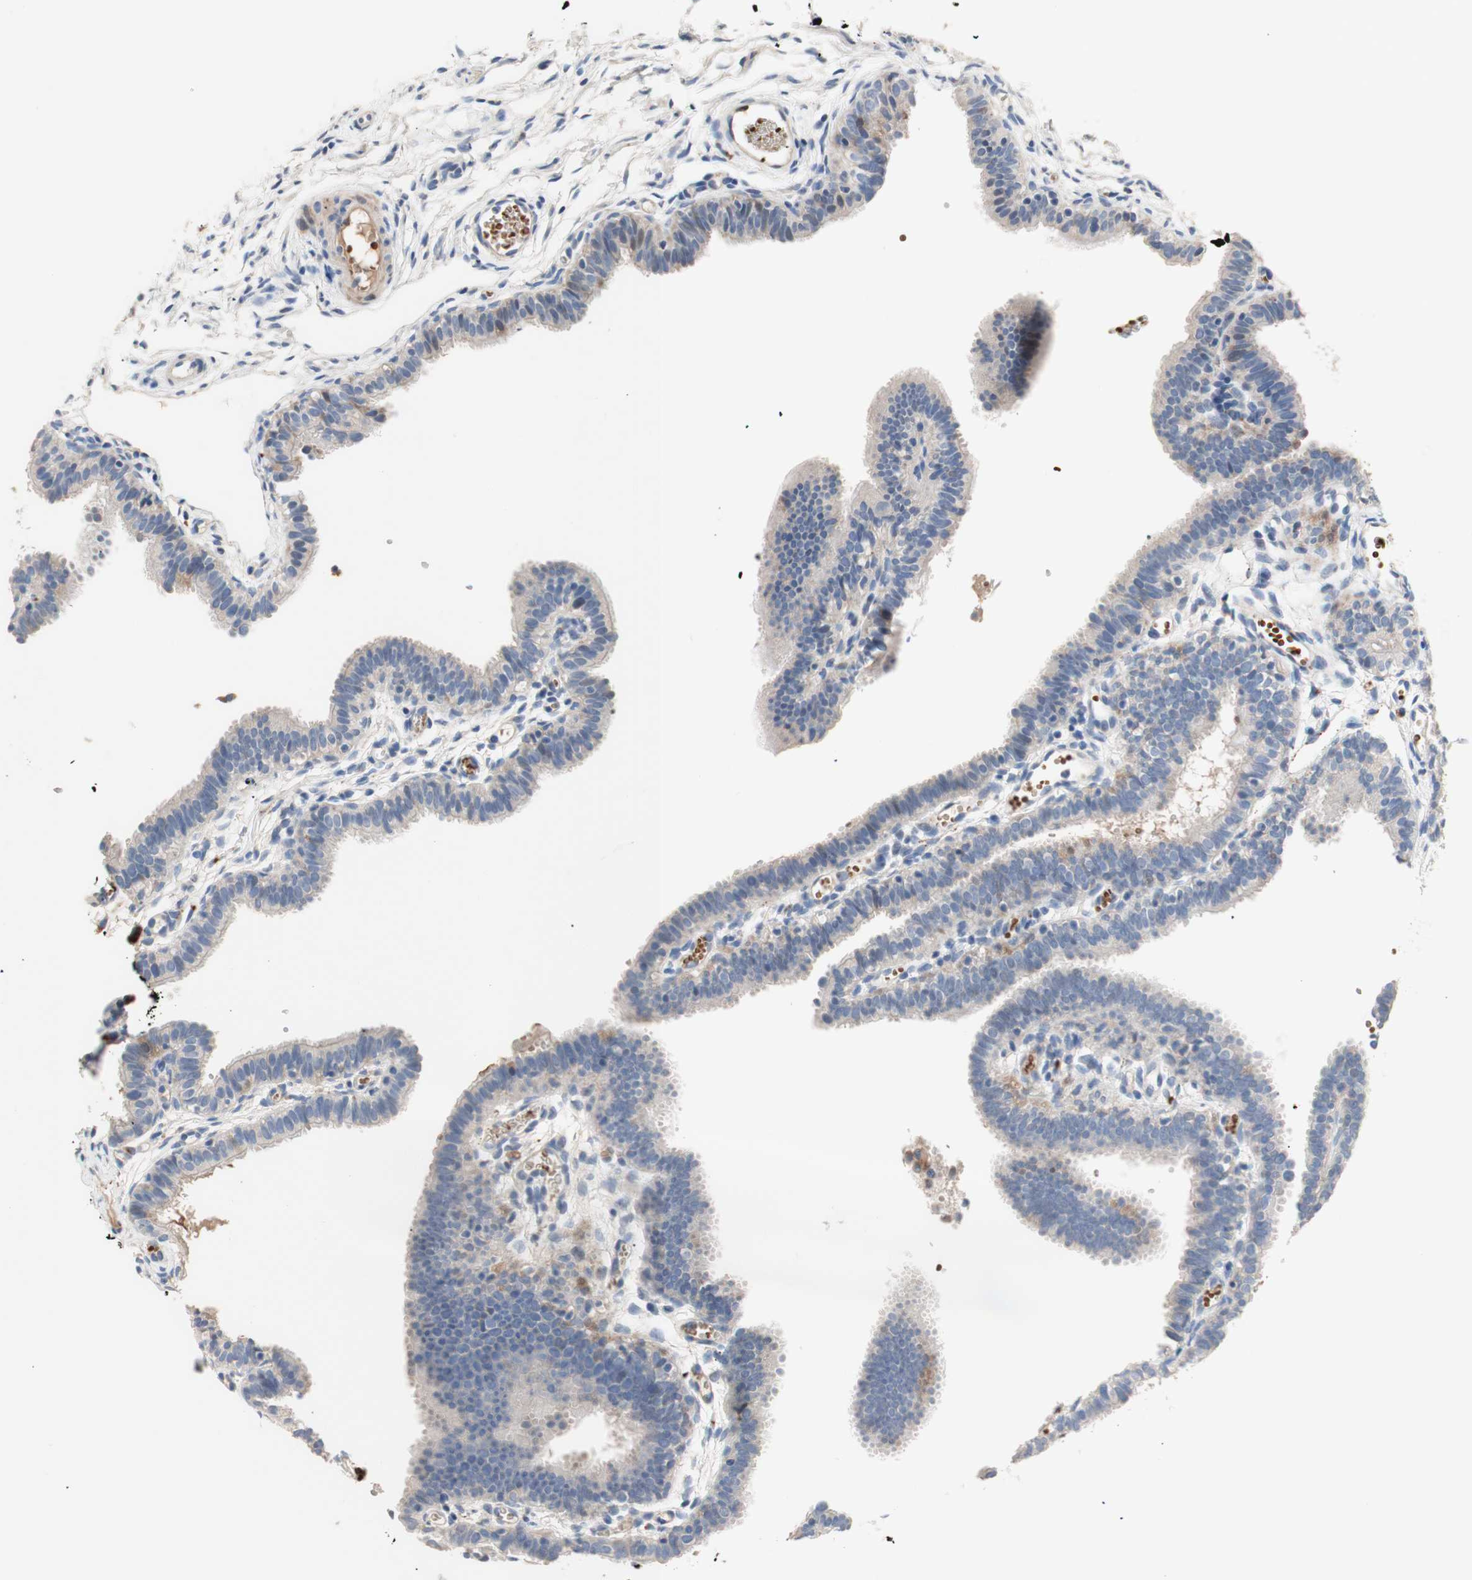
{"staining": {"intensity": "weak", "quantity": ">75%", "location": "cytoplasmic/membranous"}, "tissue": "fallopian tube", "cell_type": "Glandular cells", "image_type": "normal", "snomed": [{"axis": "morphology", "description": "Normal tissue, NOS"}, {"axis": "topography", "description": "Fallopian tube"}, {"axis": "topography", "description": "Placenta"}], "caption": "This photomicrograph demonstrates IHC staining of unremarkable human fallopian tube, with low weak cytoplasmic/membranous expression in approximately >75% of glandular cells.", "gene": "CDON", "patient": {"sex": "female", "age": 34}}